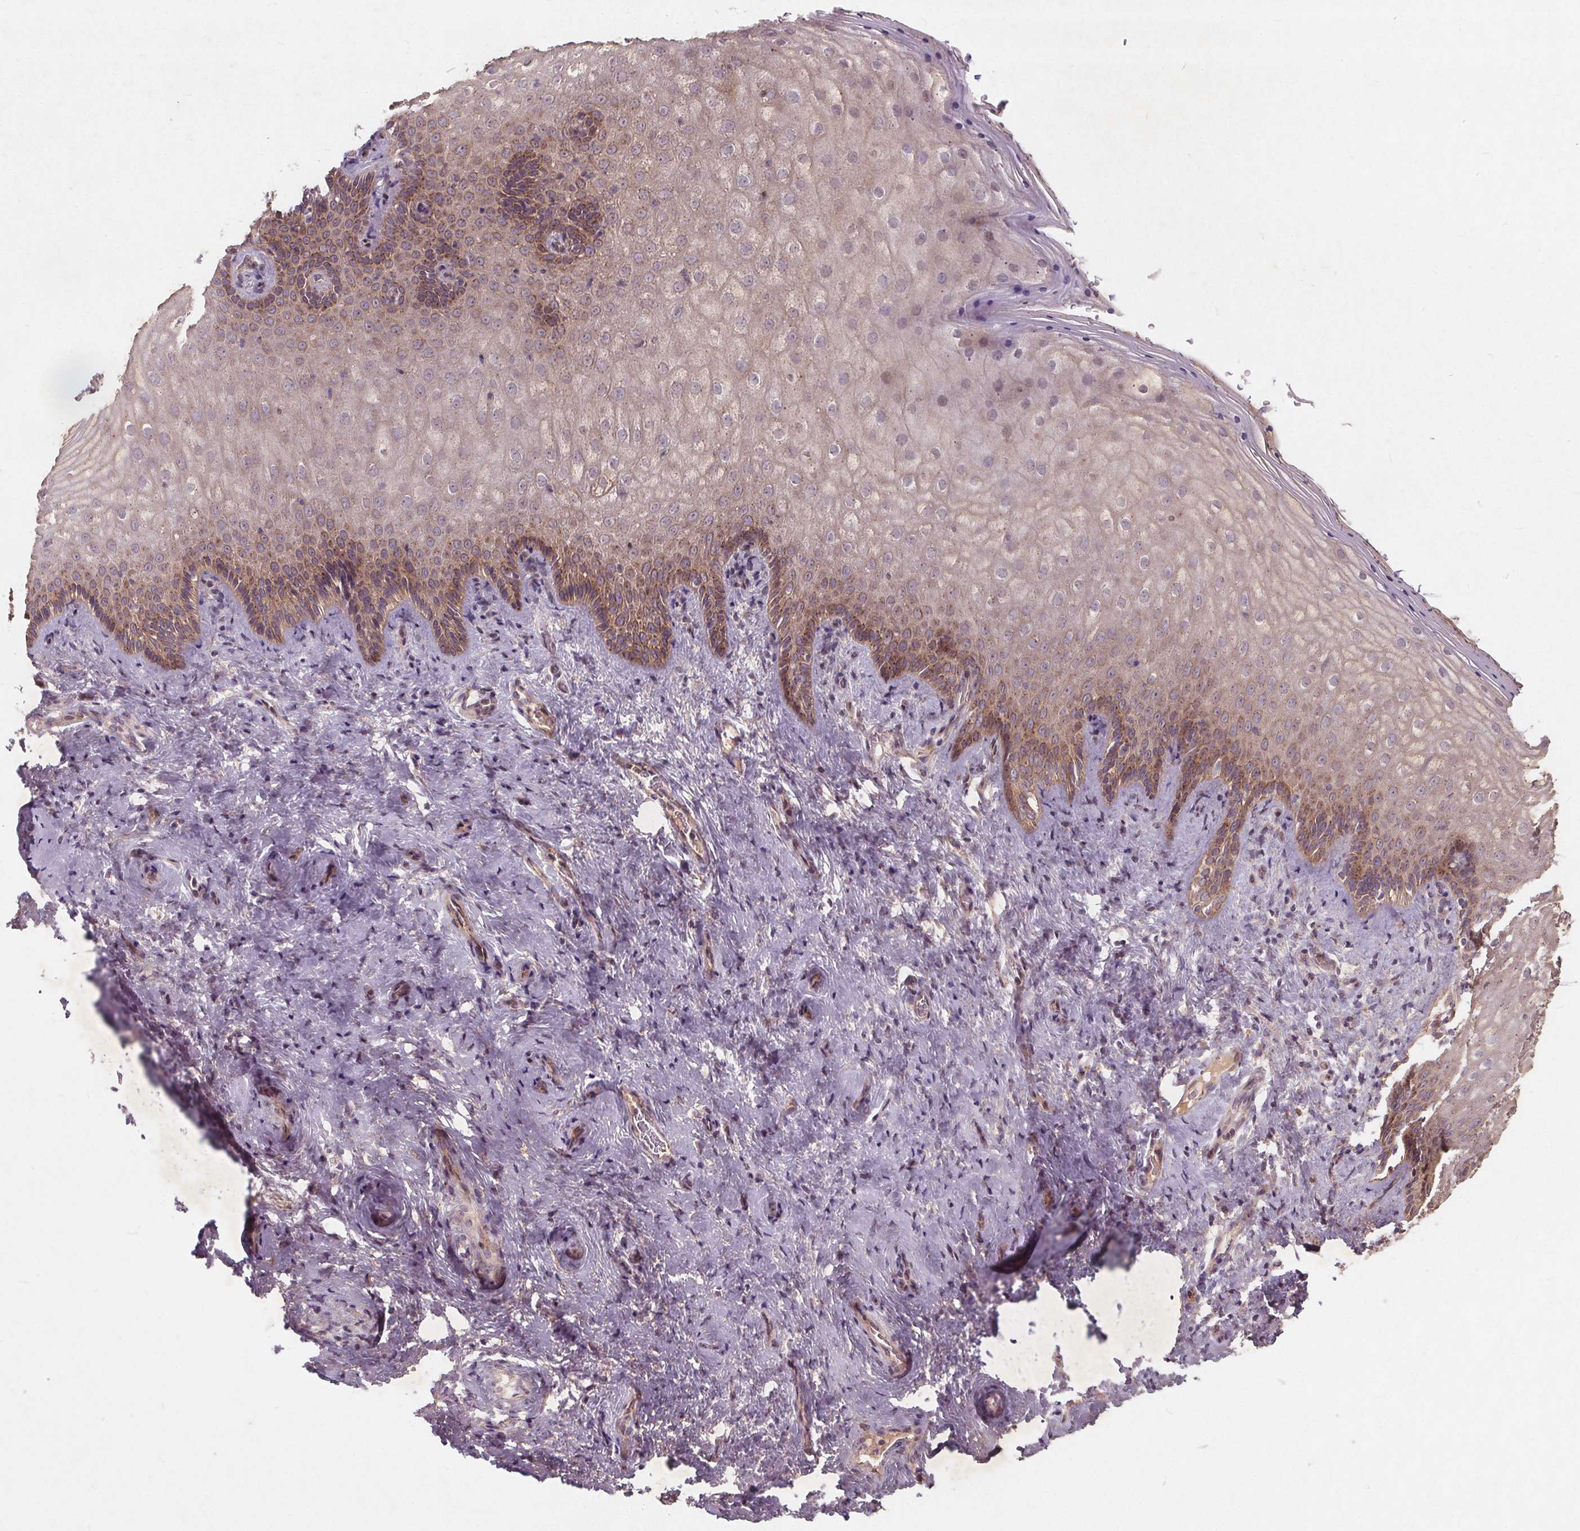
{"staining": {"intensity": "weak", "quantity": "25%-75%", "location": "cytoplasmic/membranous"}, "tissue": "vagina", "cell_type": "Squamous epithelial cells", "image_type": "normal", "snomed": [{"axis": "morphology", "description": "Normal tissue, NOS"}, {"axis": "topography", "description": "Vagina"}], "caption": "Squamous epithelial cells display low levels of weak cytoplasmic/membranous expression in approximately 25%-75% of cells in benign vagina.", "gene": "CSNK1G2", "patient": {"sex": "female", "age": 42}}